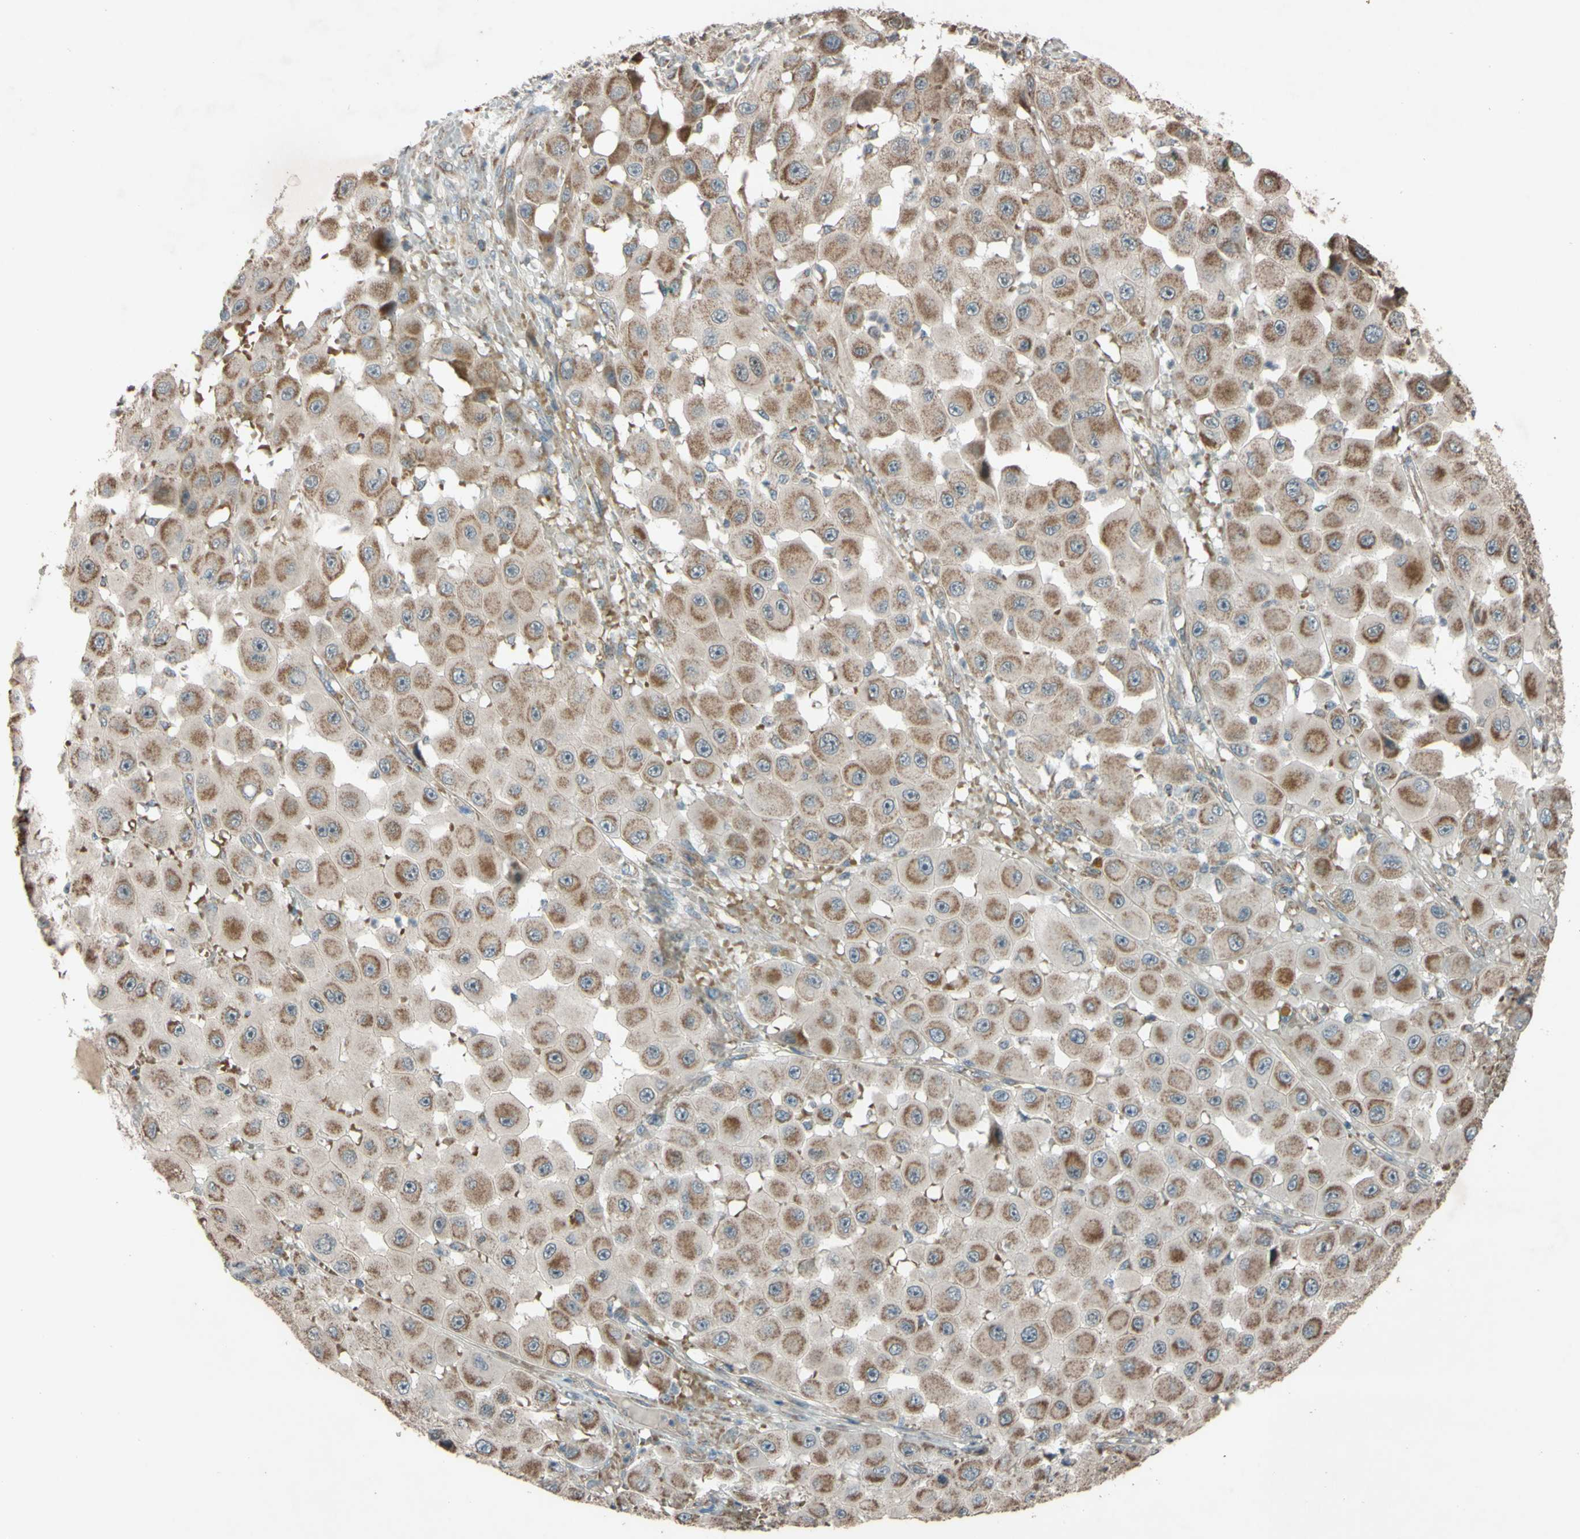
{"staining": {"intensity": "moderate", "quantity": ">75%", "location": "cytoplasmic/membranous"}, "tissue": "melanoma", "cell_type": "Tumor cells", "image_type": "cancer", "snomed": [{"axis": "morphology", "description": "Malignant melanoma, NOS"}, {"axis": "topography", "description": "Skin"}], "caption": "The immunohistochemical stain shows moderate cytoplasmic/membranous positivity in tumor cells of malignant melanoma tissue.", "gene": "ACOT8", "patient": {"sex": "female", "age": 81}}